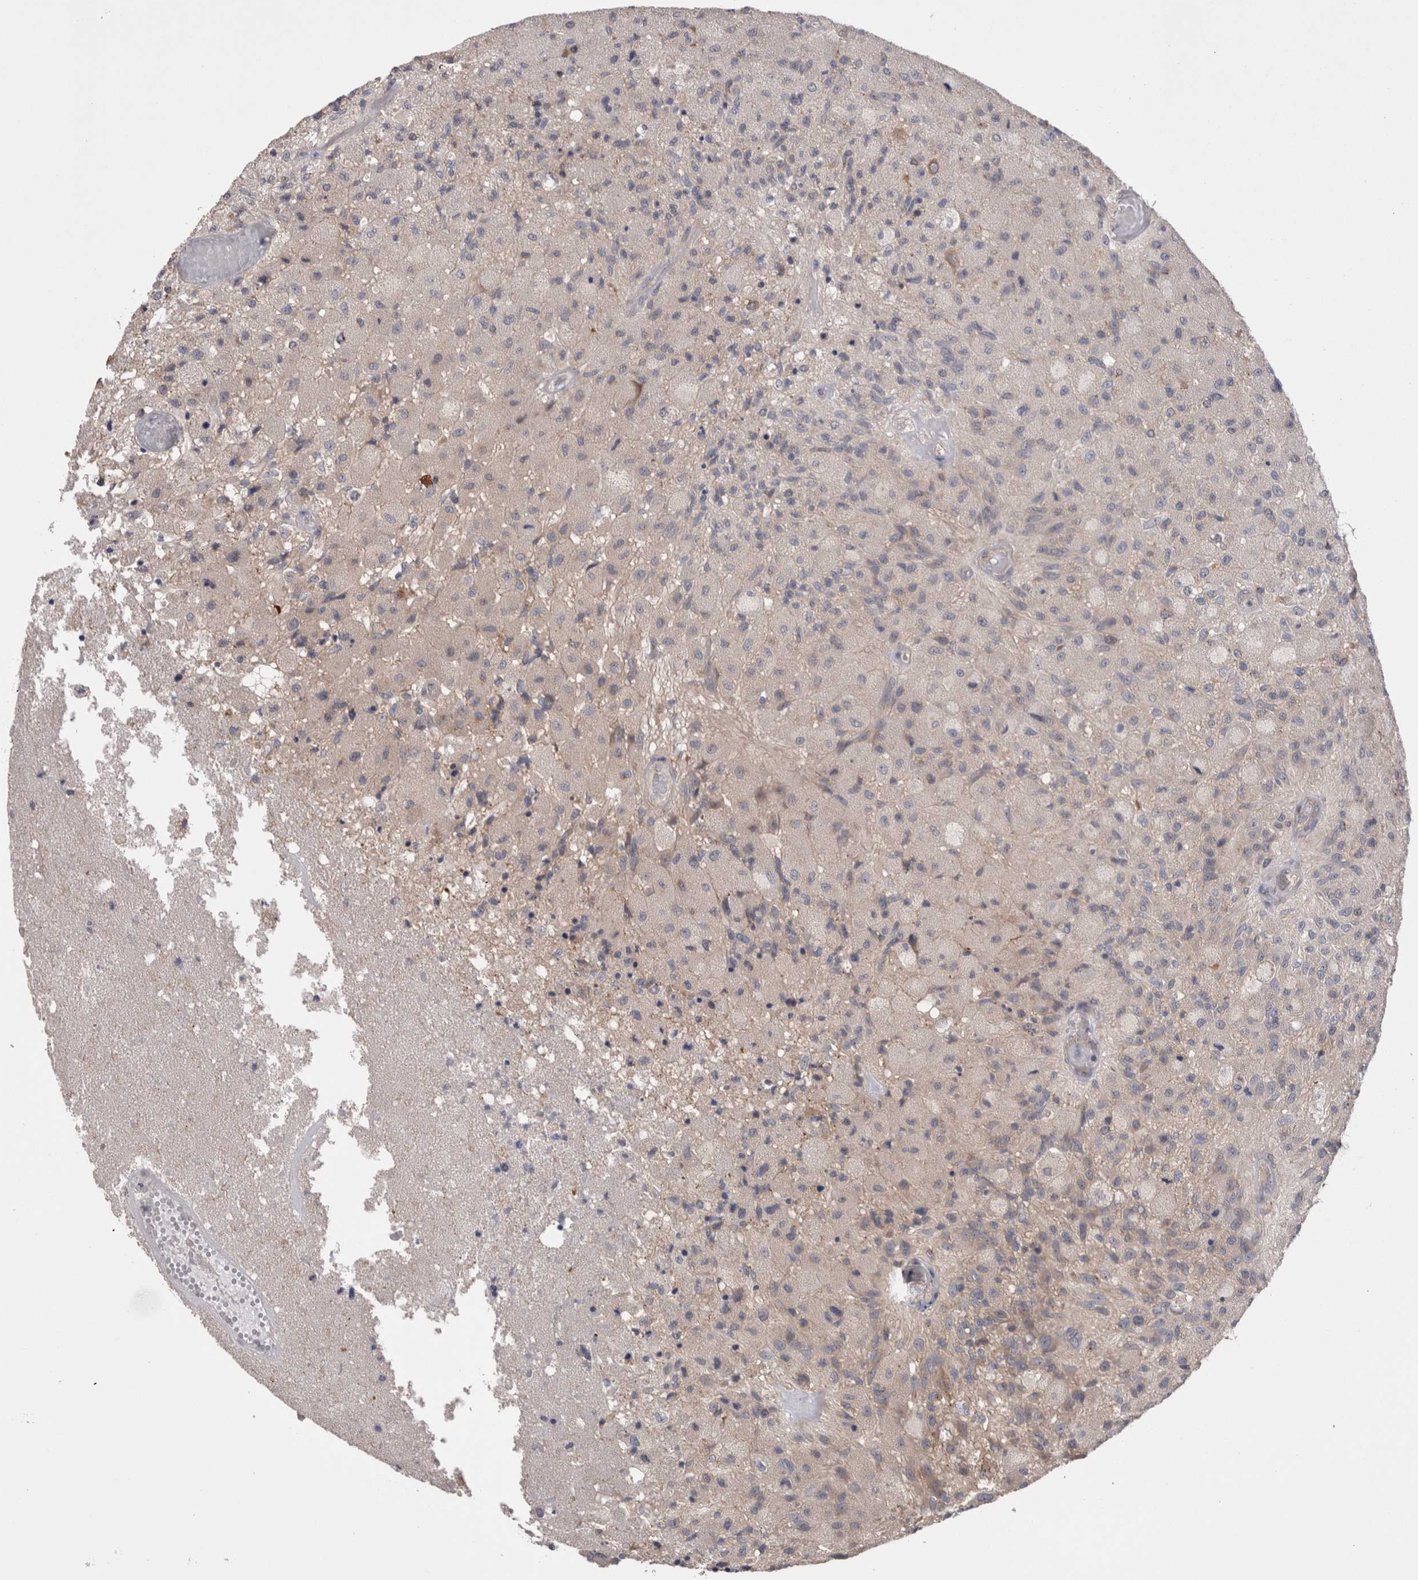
{"staining": {"intensity": "negative", "quantity": "none", "location": "none"}, "tissue": "glioma", "cell_type": "Tumor cells", "image_type": "cancer", "snomed": [{"axis": "morphology", "description": "Normal tissue, NOS"}, {"axis": "morphology", "description": "Glioma, malignant, High grade"}, {"axis": "topography", "description": "Cerebral cortex"}], "caption": "An immunohistochemistry (IHC) image of glioma is shown. There is no staining in tumor cells of glioma. Brightfield microscopy of immunohistochemistry (IHC) stained with DAB (3,3'-diaminobenzidine) (brown) and hematoxylin (blue), captured at high magnification.", "gene": "DCTN6", "patient": {"sex": "male", "age": 77}}